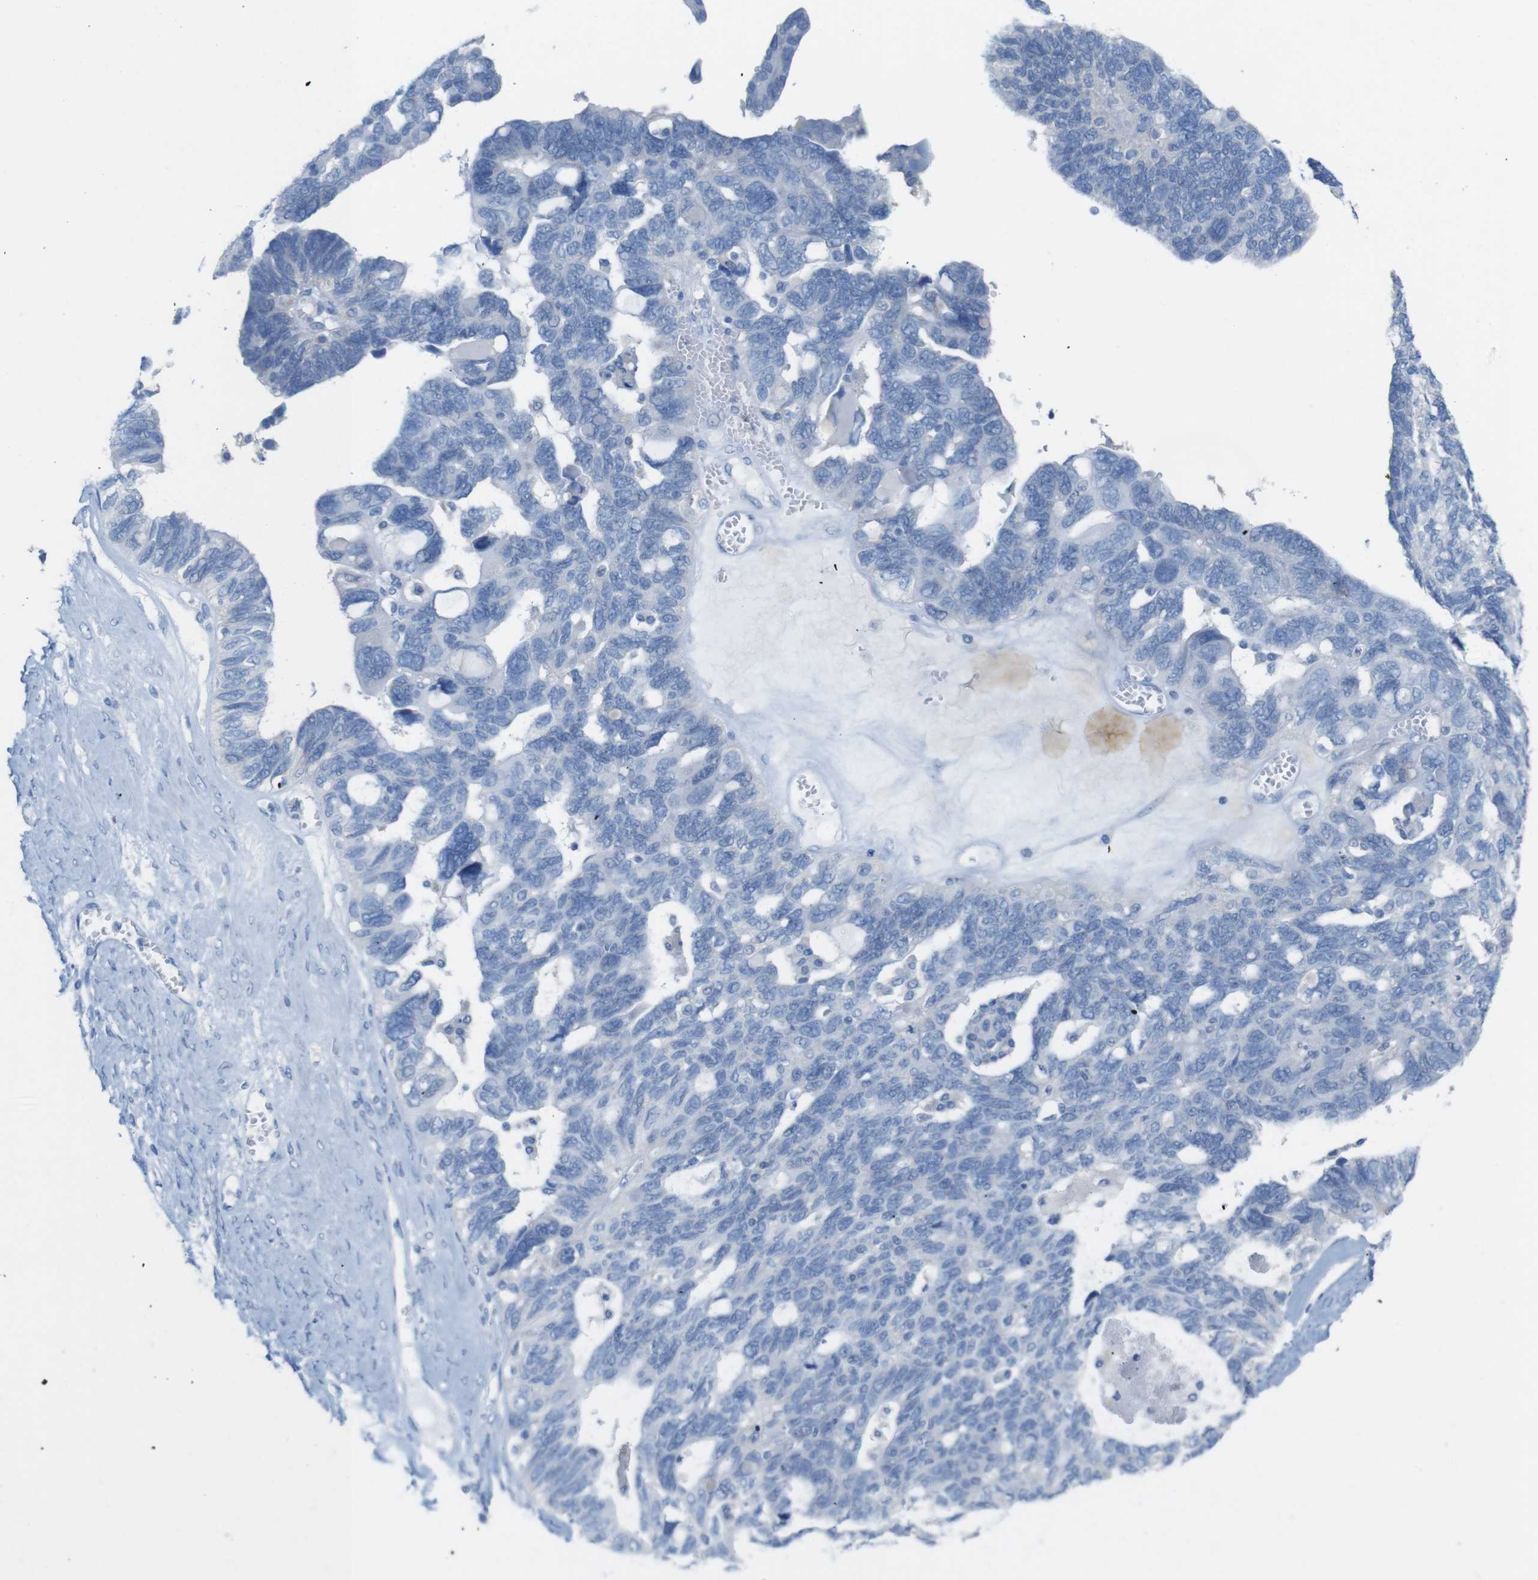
{"staining": {"intensity": "negative", "quantity": "none", "location": "none"}, "tissue": "ovarian cancer", "cell_type": "Tumor cells", "image_type": "cancer", "snomed": [{"axis": "morphology", "description": "Cystadenocarcinoma, serous, NOS"}, {"axis": "topography", "description": "Ovary"}], "caption": "This is a histopathology image of immunohistochemistry (IHC) staining of ovarian cancer (serous cystadenocarcinoma), which shows no expression in tumor cells.", "gene": "LAG3", "patient": {"sex": "female", "age": 79}}